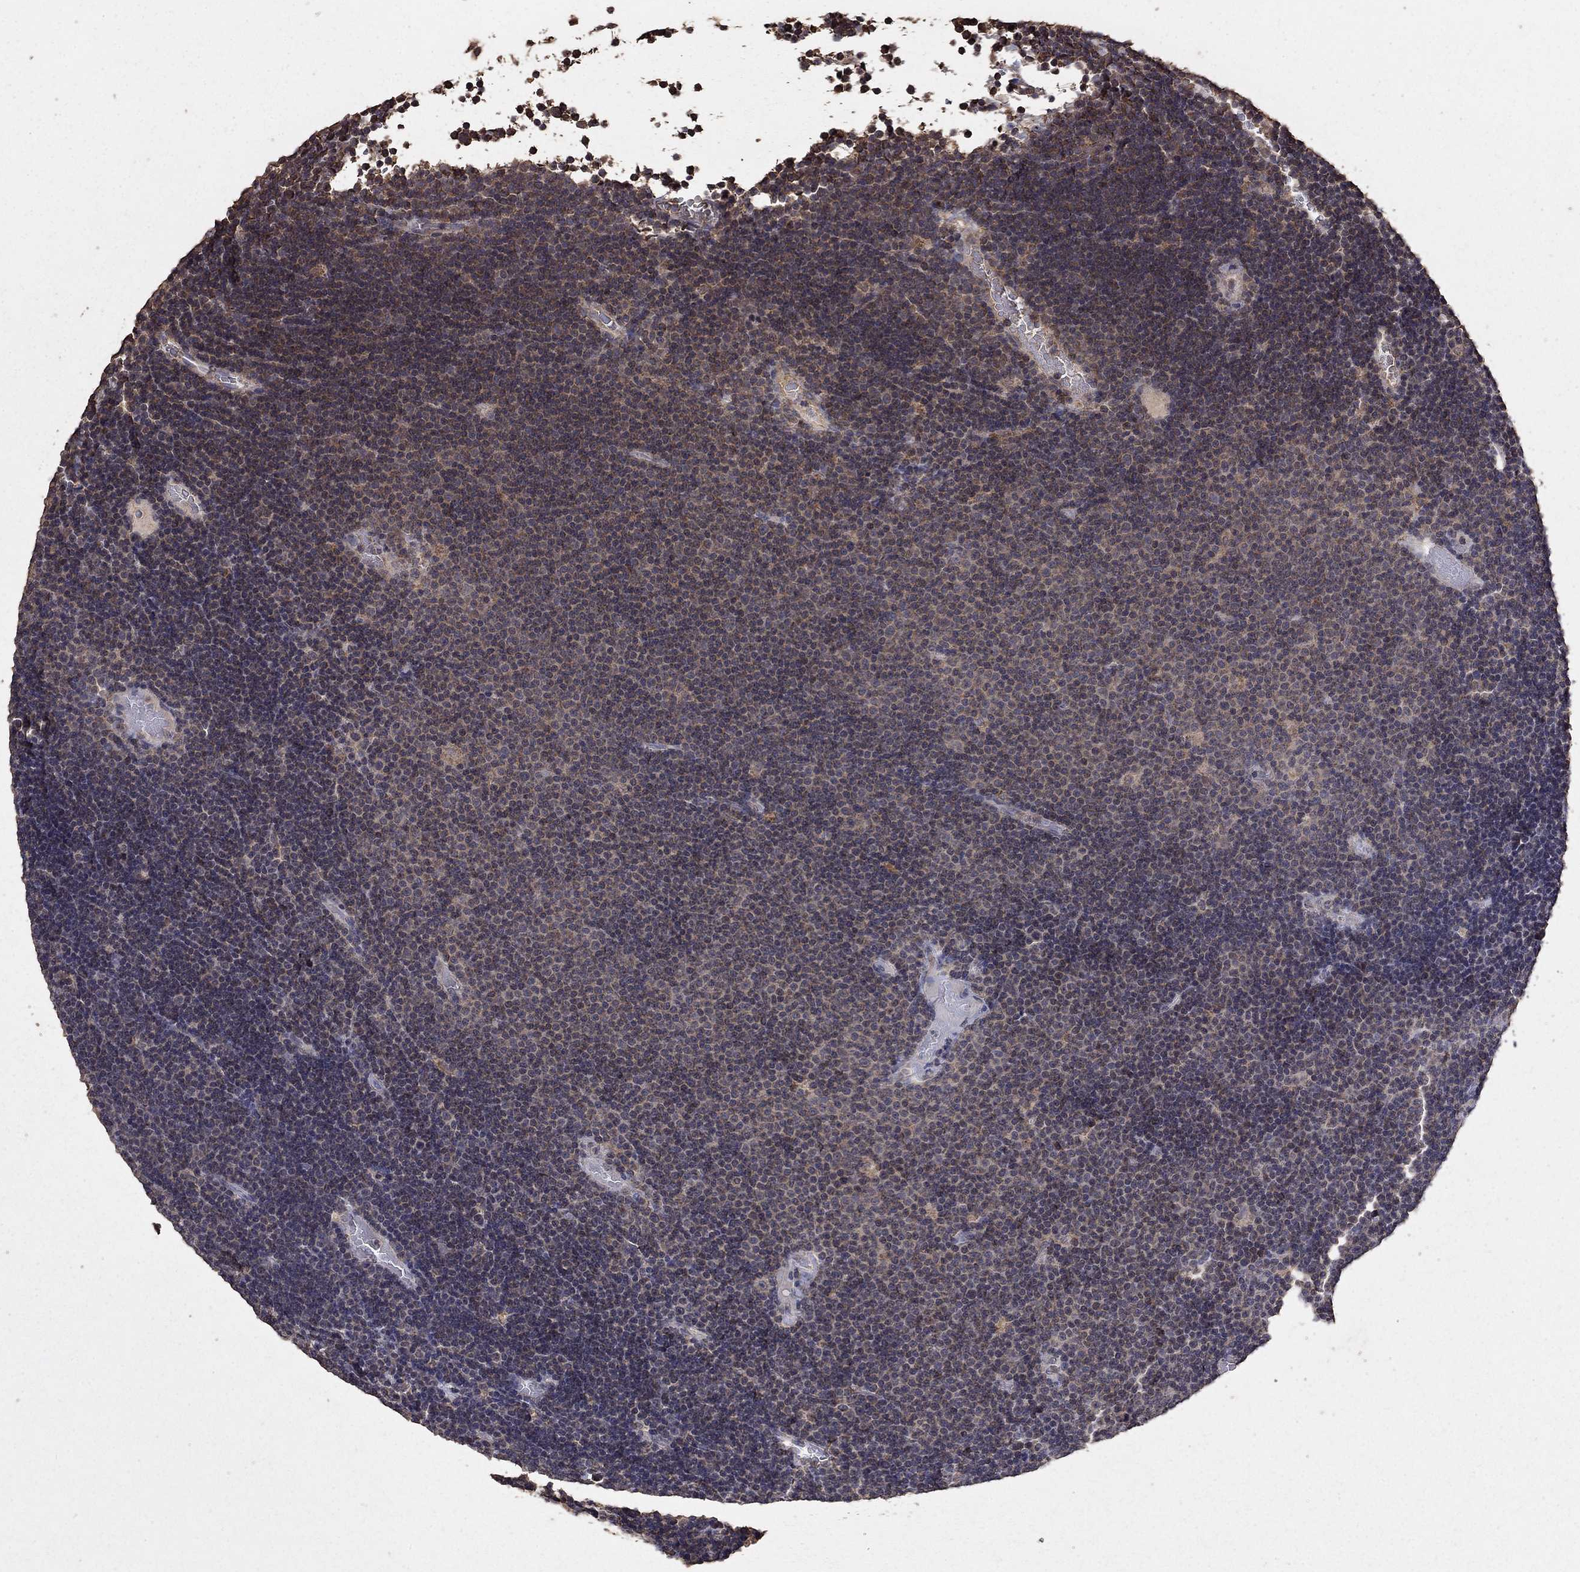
{"staining": {"intensity": "negative", "quantity": "none", "location": "none"}, "tissue": "lymphoma", "cell_type": "Tumor cells", "image_type": "cancer", "snomed": [{"axis": "morphology", "description": "Malignant lymphoma, non-Hodgkin's type, Low grade"}, {"axis": "topography", "description": "Brain"}], "caption": "This is a photomicrograph of IHC staining of malignant lymphoma, non-Hodgkin's type (low-grade), which shows no positivity in tumor cells. (DAB immunohistochemistry (IHC), high magnification).", "gene": "SERPINA5", "patient": {"sex": "female", "age": 66}}